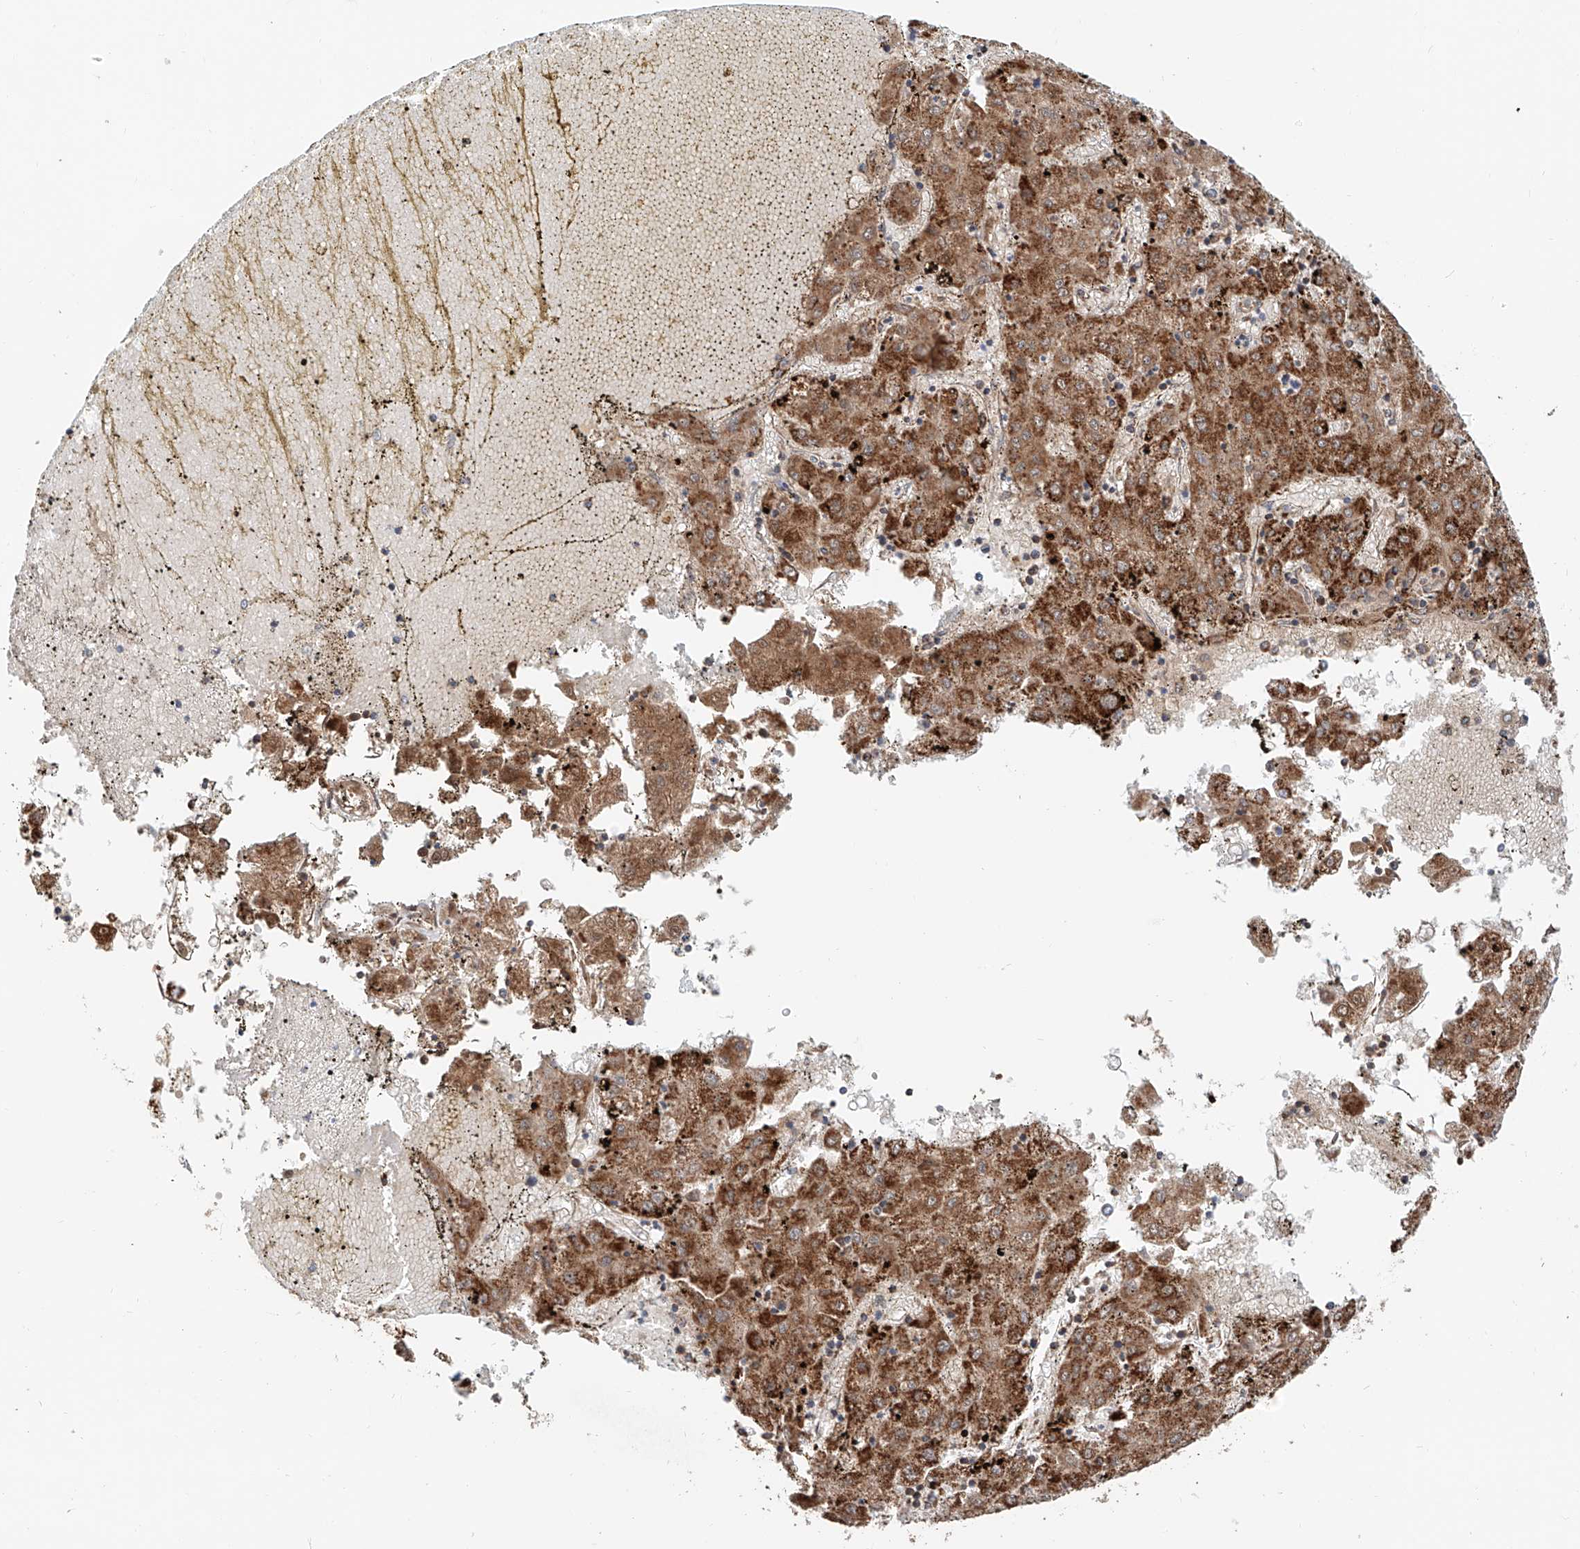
{"staining": {"intensity": "strong", "quantity": ">75%", "location": "cytoplasmic/membranous"}, "tissue": "liver cancer", "cell_type": "Tumor cells", "image_type": "cancer", "snomed": [{"axis": "morphology", "description": "Carcinoma, Hepatocellular, NOS"}, {"axis": "topography", "description": "Liver"}], "caption": "Brown immunohistochemical staining in human liver cancer (hepatocellular carcinoma) shows strong cytoplasmic/membranous staining in approximately >75% of tumor cells.", "gene": "CARD10", "patient": {"sex": "male", "age": 72}}